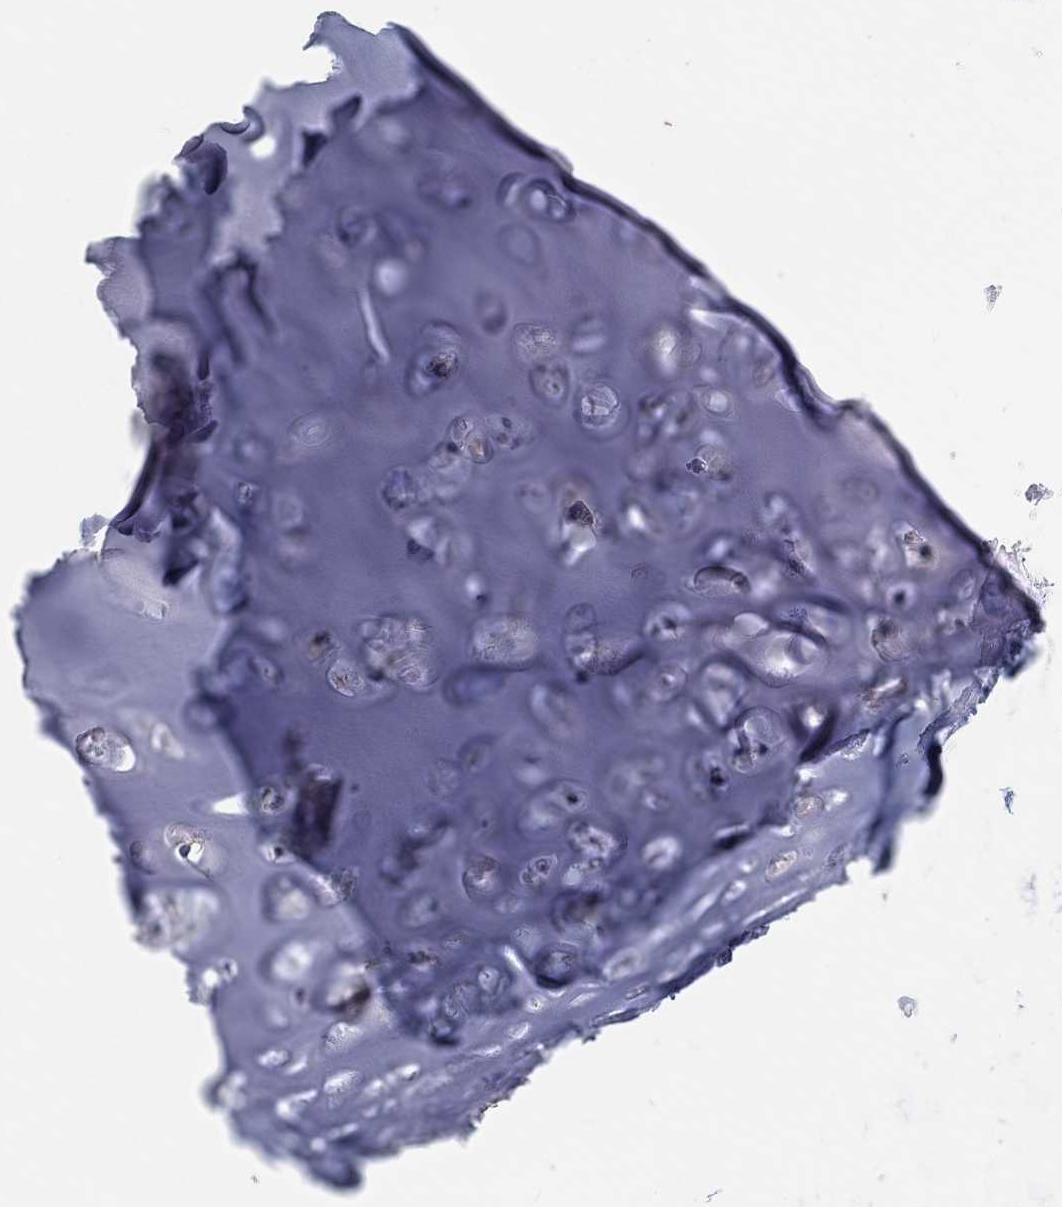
{"staining": {"intensity": "negative", "quantity": "none", "location": "none"}, "tissue": "soft tissue", "cell_type": "Chondrocytes", "image_type": "normal", "snomed": [{"axis": "morphology", "description": "Normal tissue, NOS"}, {"axis": "topography", "description": "Cartilage tissue"}], "caption": "High magnification brightfield microscopy of normal soft tissue stained with DAB (3,3'-diaminobenzidine) (brown) and counterstained with hematoxylin (blue): chondrocytes show no significant expression. (DAB (3,3'-diaminobenzidine) immunohistochemistry visualized using brightfield microscopy, high magnification).", "gene": "NLRP14", "patient": {"sex": "male", "age": 62}}